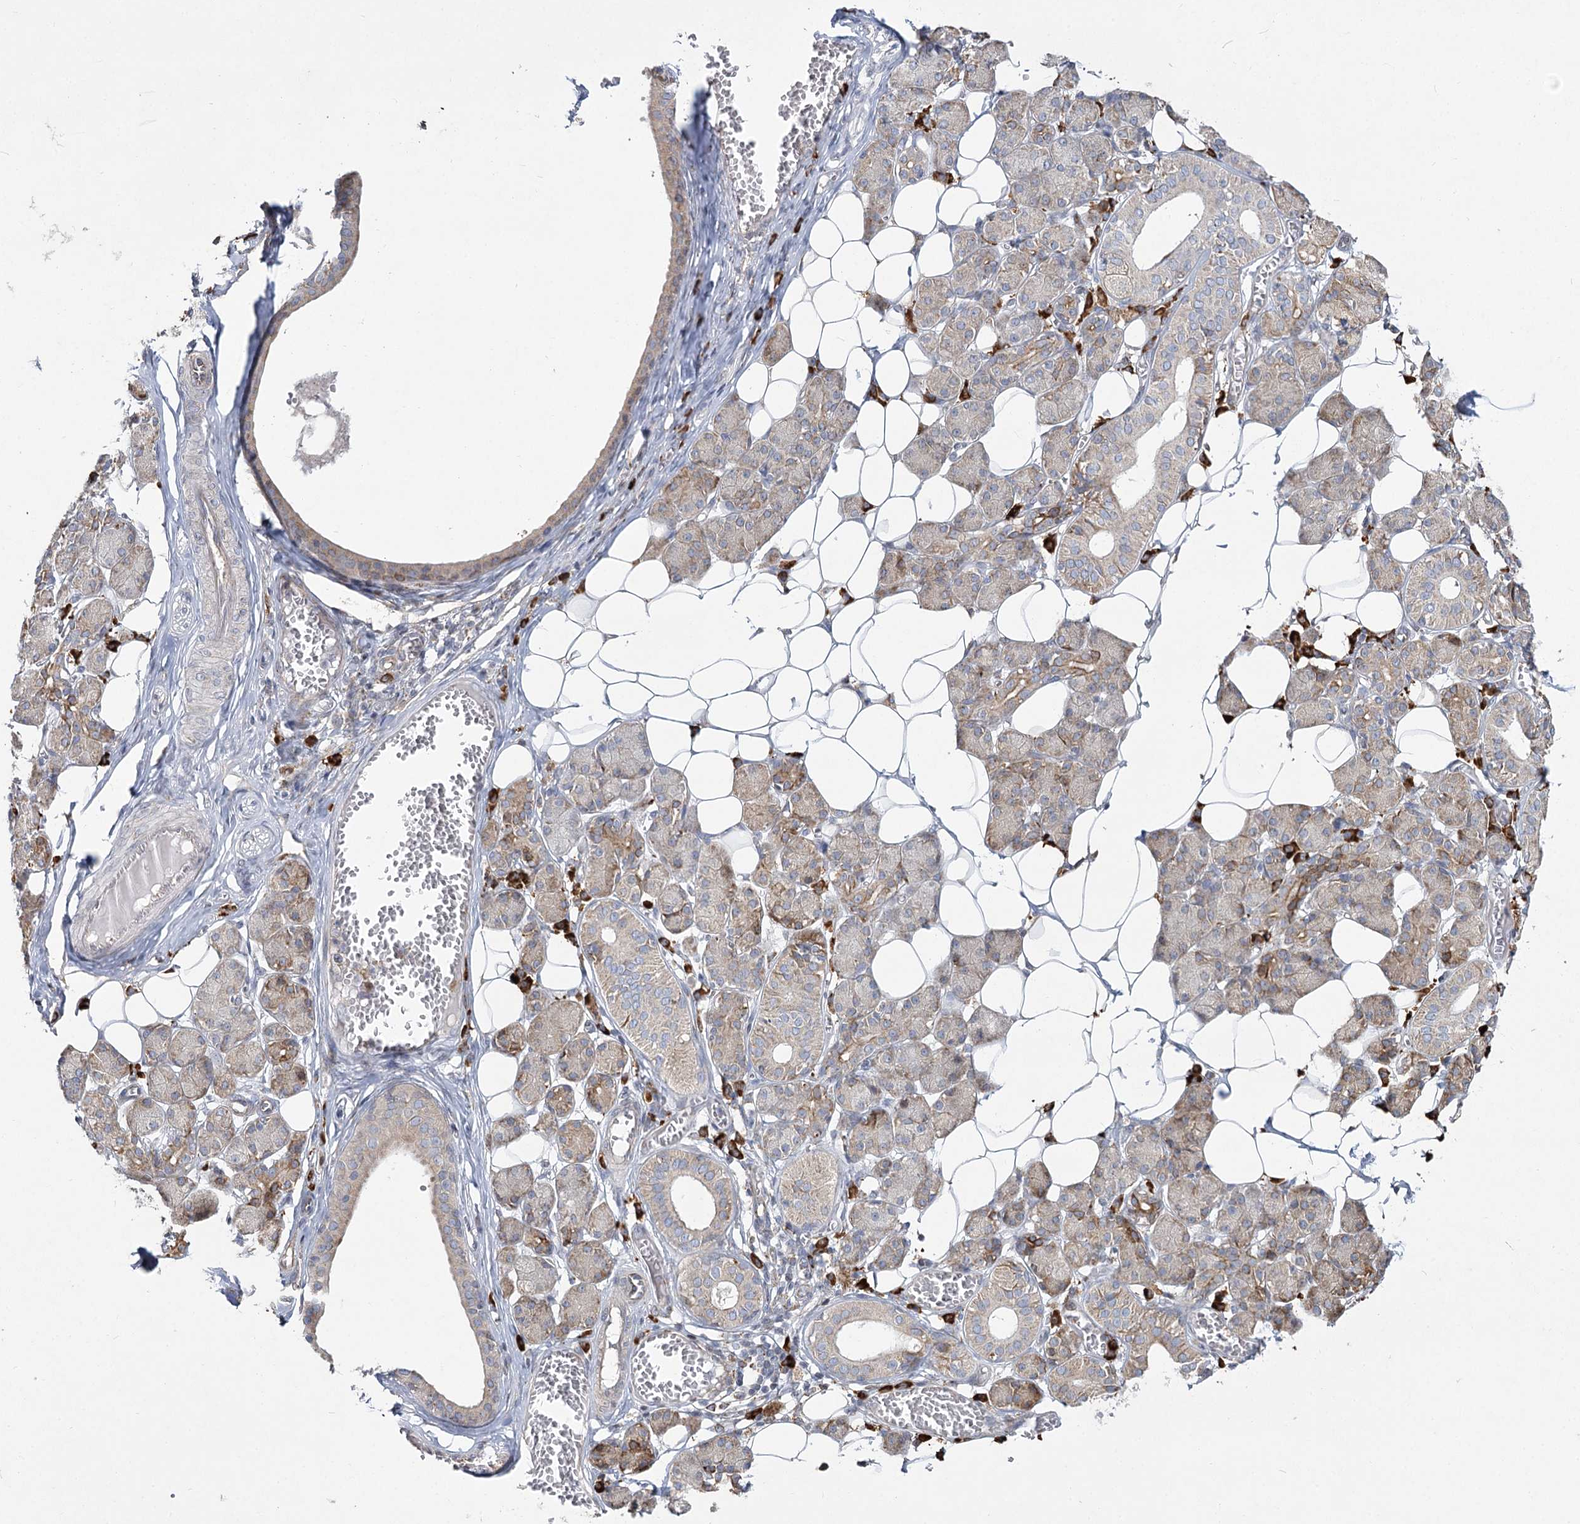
{"staining": {"intensity": "moderate", "quantity": "25%-75%", "location": "cytoplasmic/membranous"}, "tissue": "salivary gland", "cell_type": "Glandular cells", "image_type": "normal", "snomed": [{"axis": "morphology", "description": "Normal tissue, NOS"}, {"axis": "topography", "description": "Salivary gland"}], "caption": "Salivary gland stained with a brown dye displays moderate cytoplasmic/membranous positive expression in about 25%-75% of glandular cells.", "gene": "NHLRC2", "patient": {"sex": "female", "age": 33}}